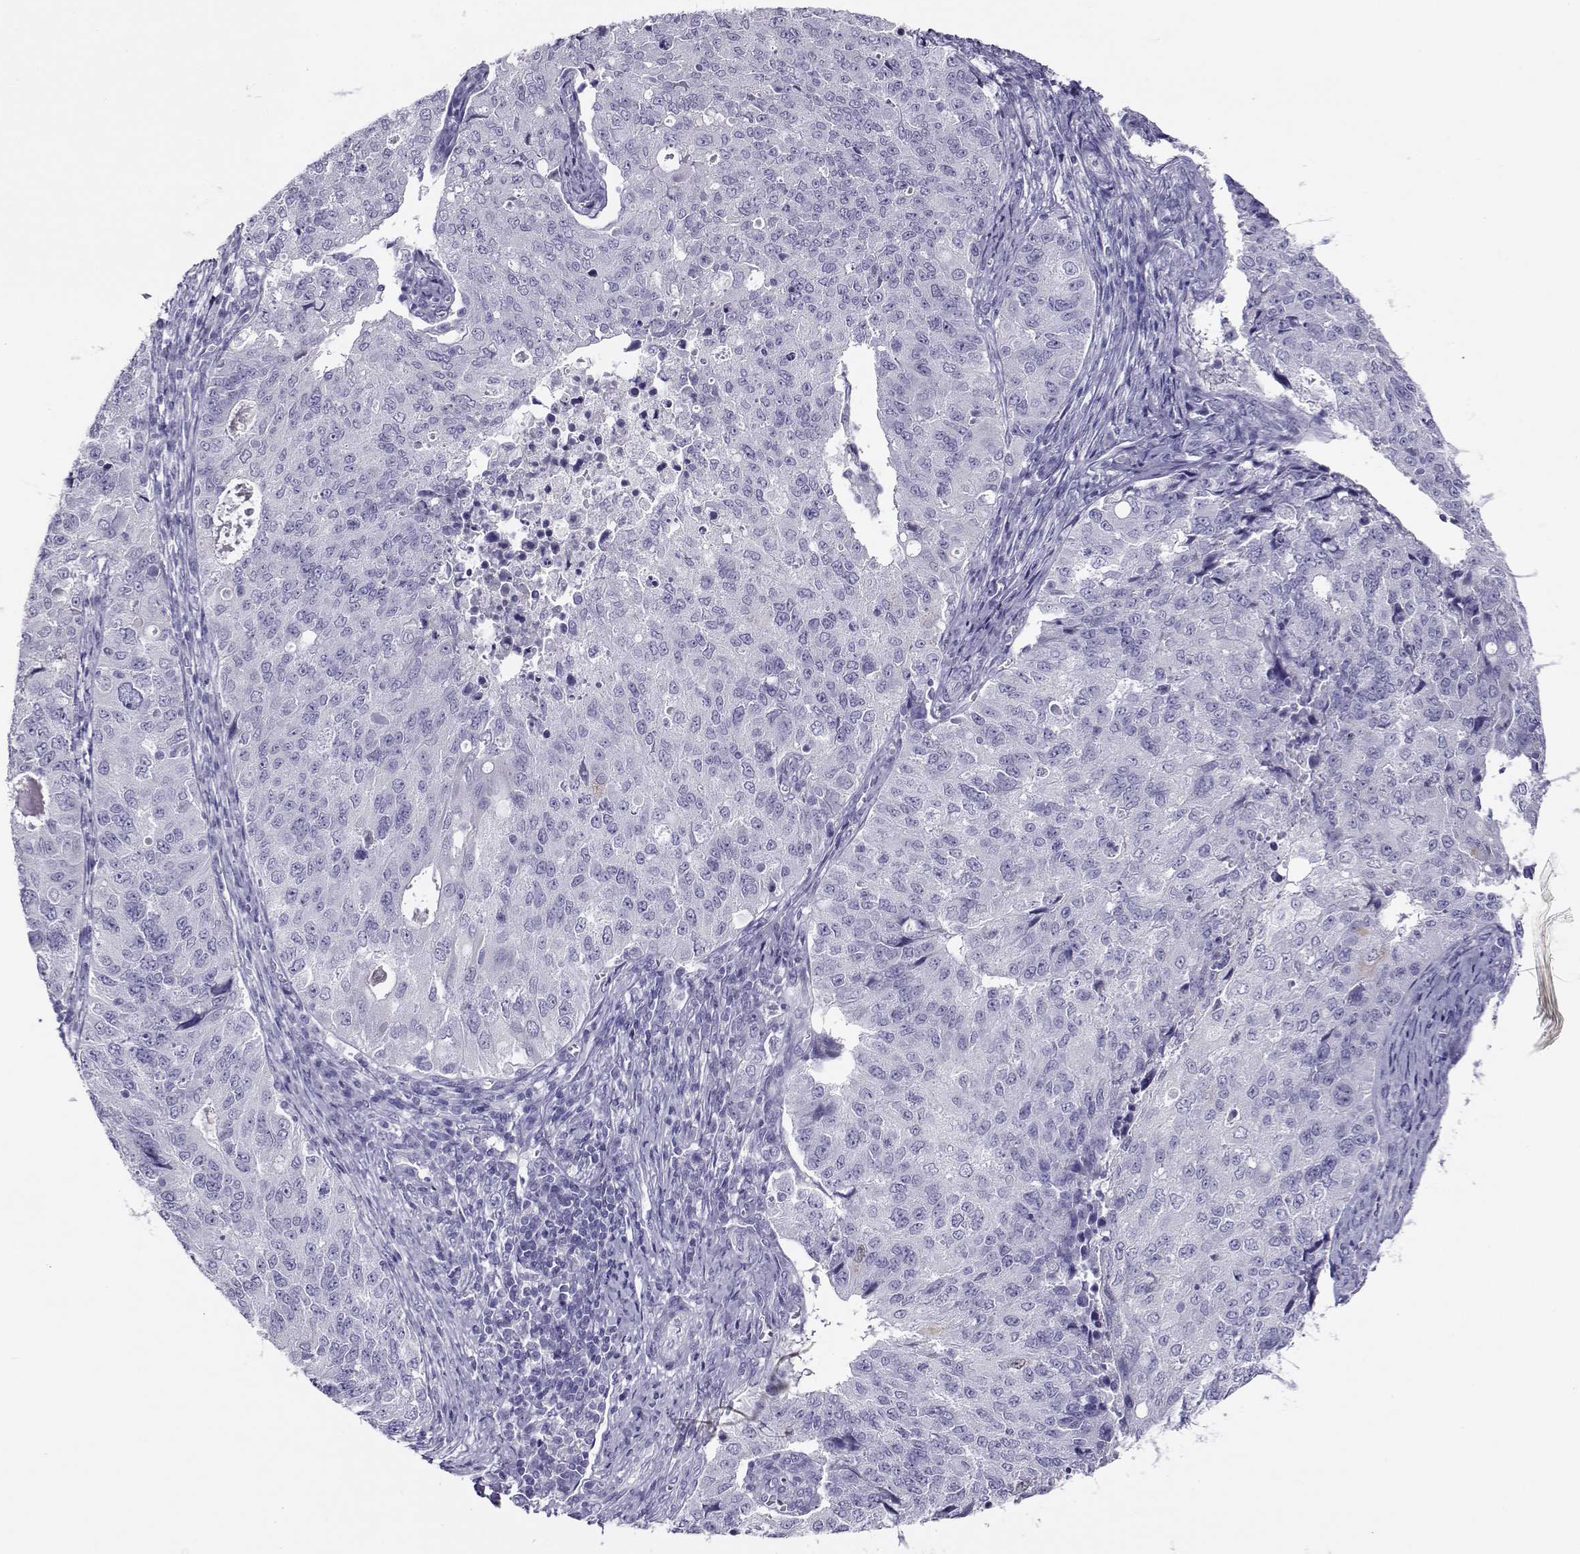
{"staining": {"intensity": "negative", "quantity": "none", "location": "none"}, "tissue": "endometrial cancer", "cell_type": "Tumor cells", "image_type": "cancer", "snomed": [{"axis": "morphology", "description": "Adenocarcinoma, NOS"}, {"axis": "topography", "description": "Endometrium"}], "caption": "High magnification brightfield microscopy of adenocarcinoma (endometrial) stained with DAB (brown) and counterstained with hematoxylin (blue): tumor cells show no significant staining. Nuclei are stained in blue.", "gene": "RHOXF2", "patient": {"sex": "female", "age": 43}}